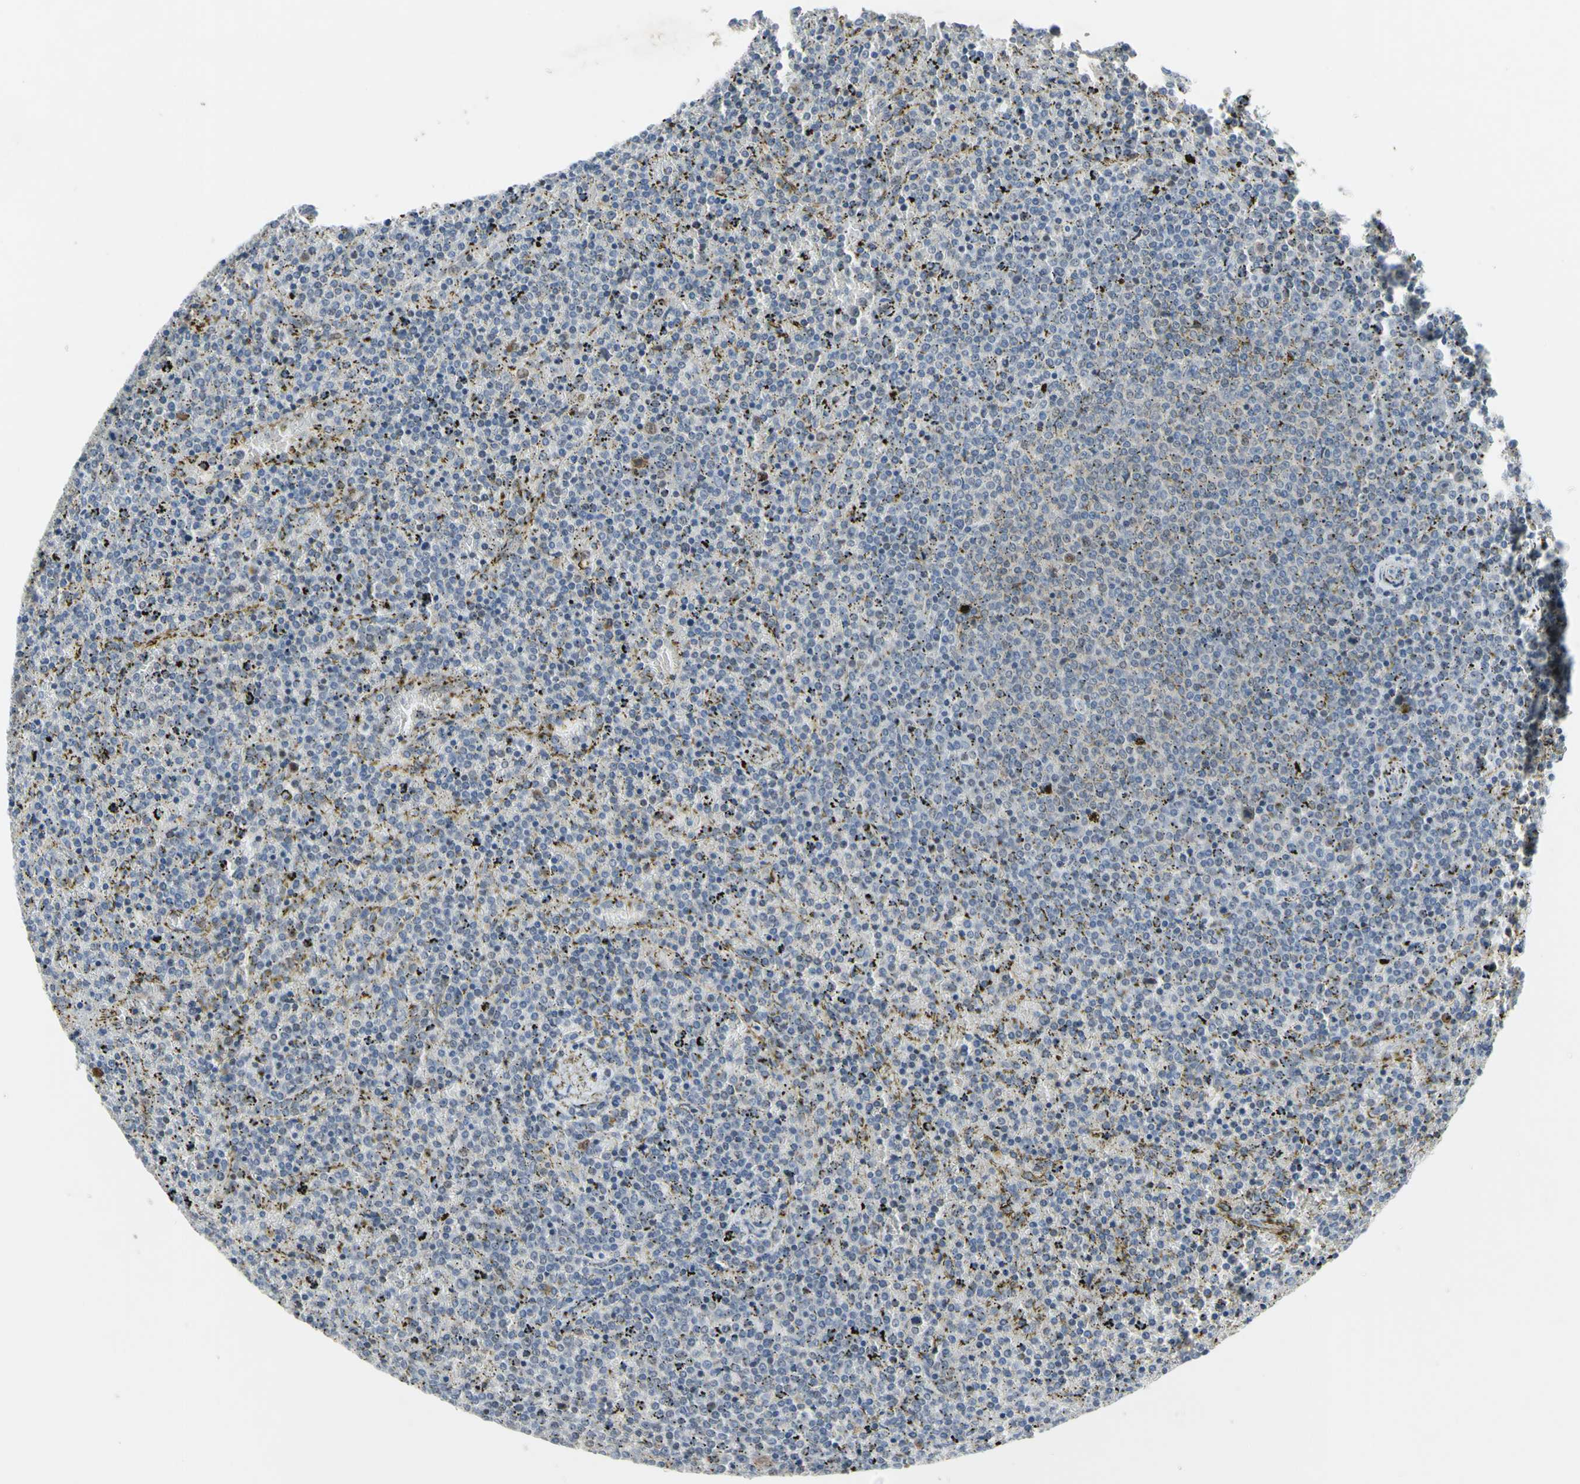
{"staining": {"intensity": "negative", "quantity": "none", "location": "none"}, "tissue": "lymphoma", "cell_type": "Tumor cells", "image_type": "cancer", "snomed": [{"axis": "morphology", "description": "Malignant lymphoma, non-Hodgkin's type, Low grade"}, {"axis": "topography", "description": "Spleen"}], "caption": "Immunohistochemistry of human low-grade malignant lymphoma, non-Hodgkin's type shows no staining in tumor cells.", "gene": "LHX9", "patient": {"sex": "female", "age": 77}}